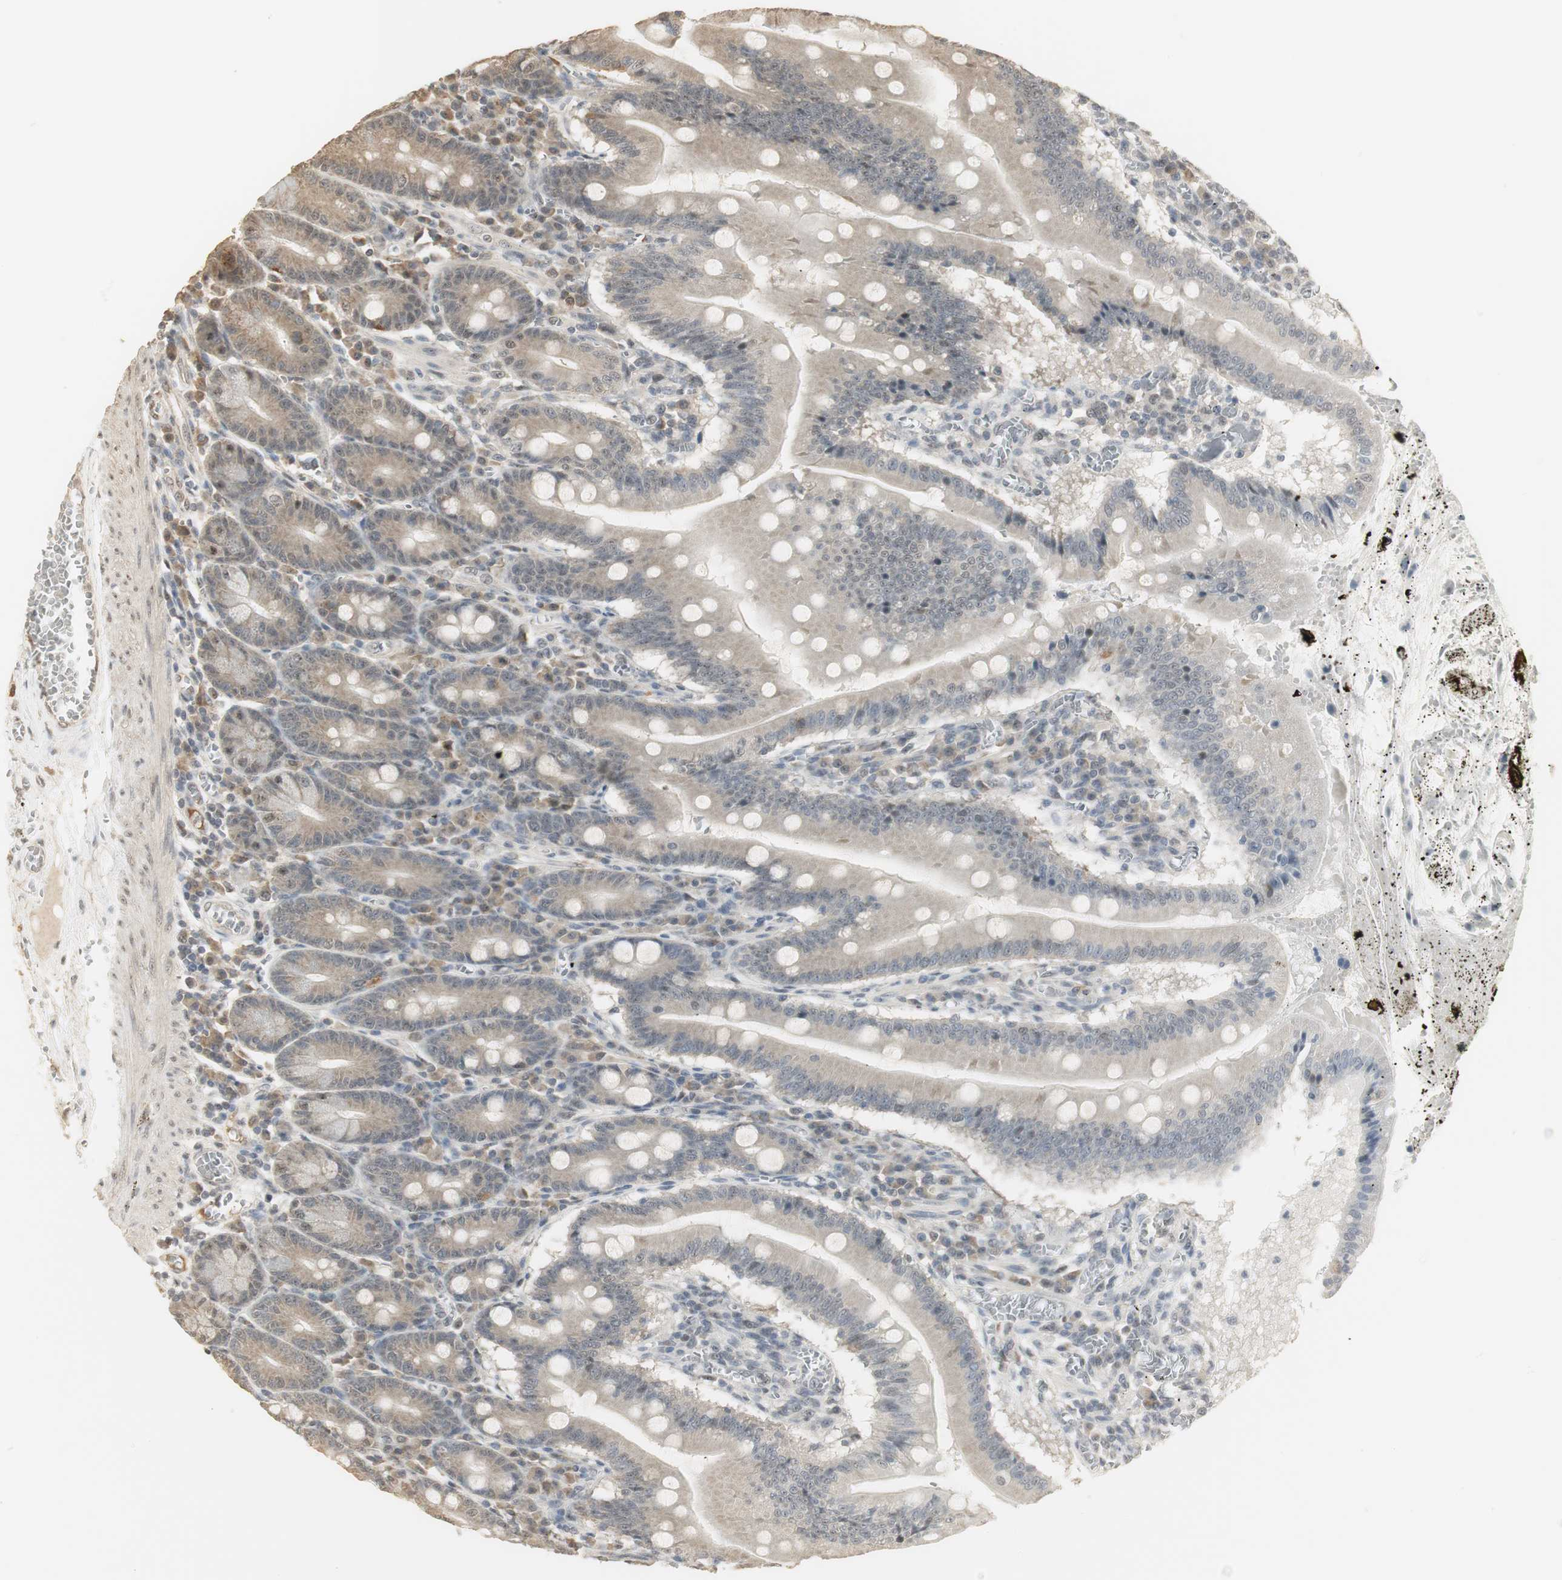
{"staining": {"intensity": "moderate", "quantity": "25%-75%", "location": "cytoplasmic/membranous,nuclear"}, "tissue": "small intestine", "cell_type": "Glandular cells", "image_type": "normal", "snomed": [{"axis": "morphology", "description": "Normal tissue, NOS"}, {"axis": "topography", "description": "Small intestine"}], "caption": "Immunohistochemistry (IHC) image of benign small intestine stained for a protein (brown), which demonstrates medium levels of moderate cytoplasmic/membranous,nuclear positivity in approximately 25%-75% of glandular cells.", "gene": "ELOA", "patient": {"sex": "male", "age": 71}}